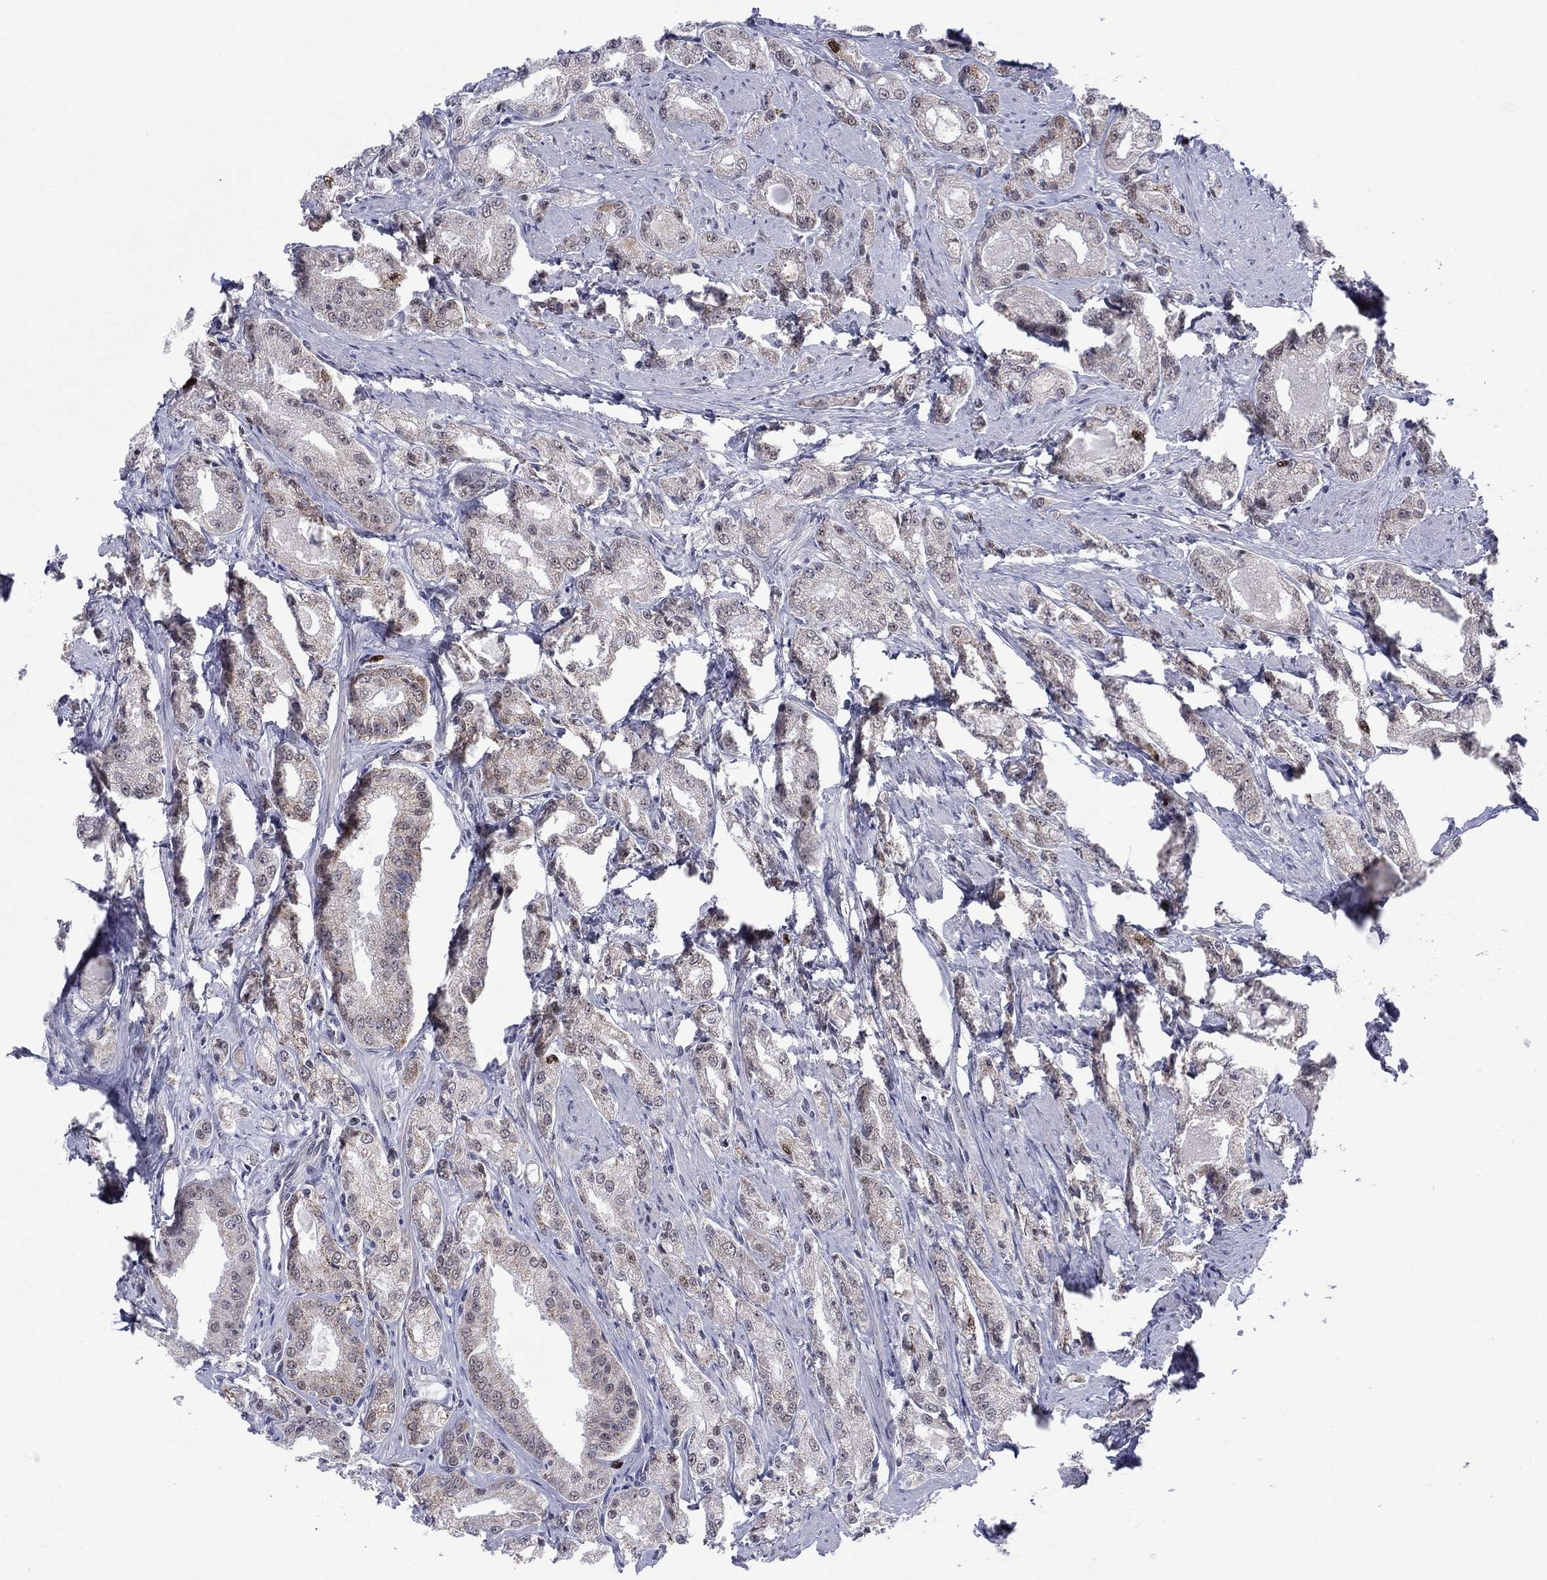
{"staining": {"intensity": "negative", "quantity": "none", "location": "none"}, "tissue": "prostate cancer", "cell_type": "Tumor cells", "image_type": "cancer", "snomed": [{"axis": "morphology", "description": "Adenocarcinoma, NOS"}, {"axis": "morphology", "description": "Adenocarcinoma, High grade"}, {"axis": "topography", "description": "Prostate"}], "caption": "Tumor cells show no significant staining in prostate cancer.", "gene": "CDCA5", "patient": {"sex": "male", "age": 70}}